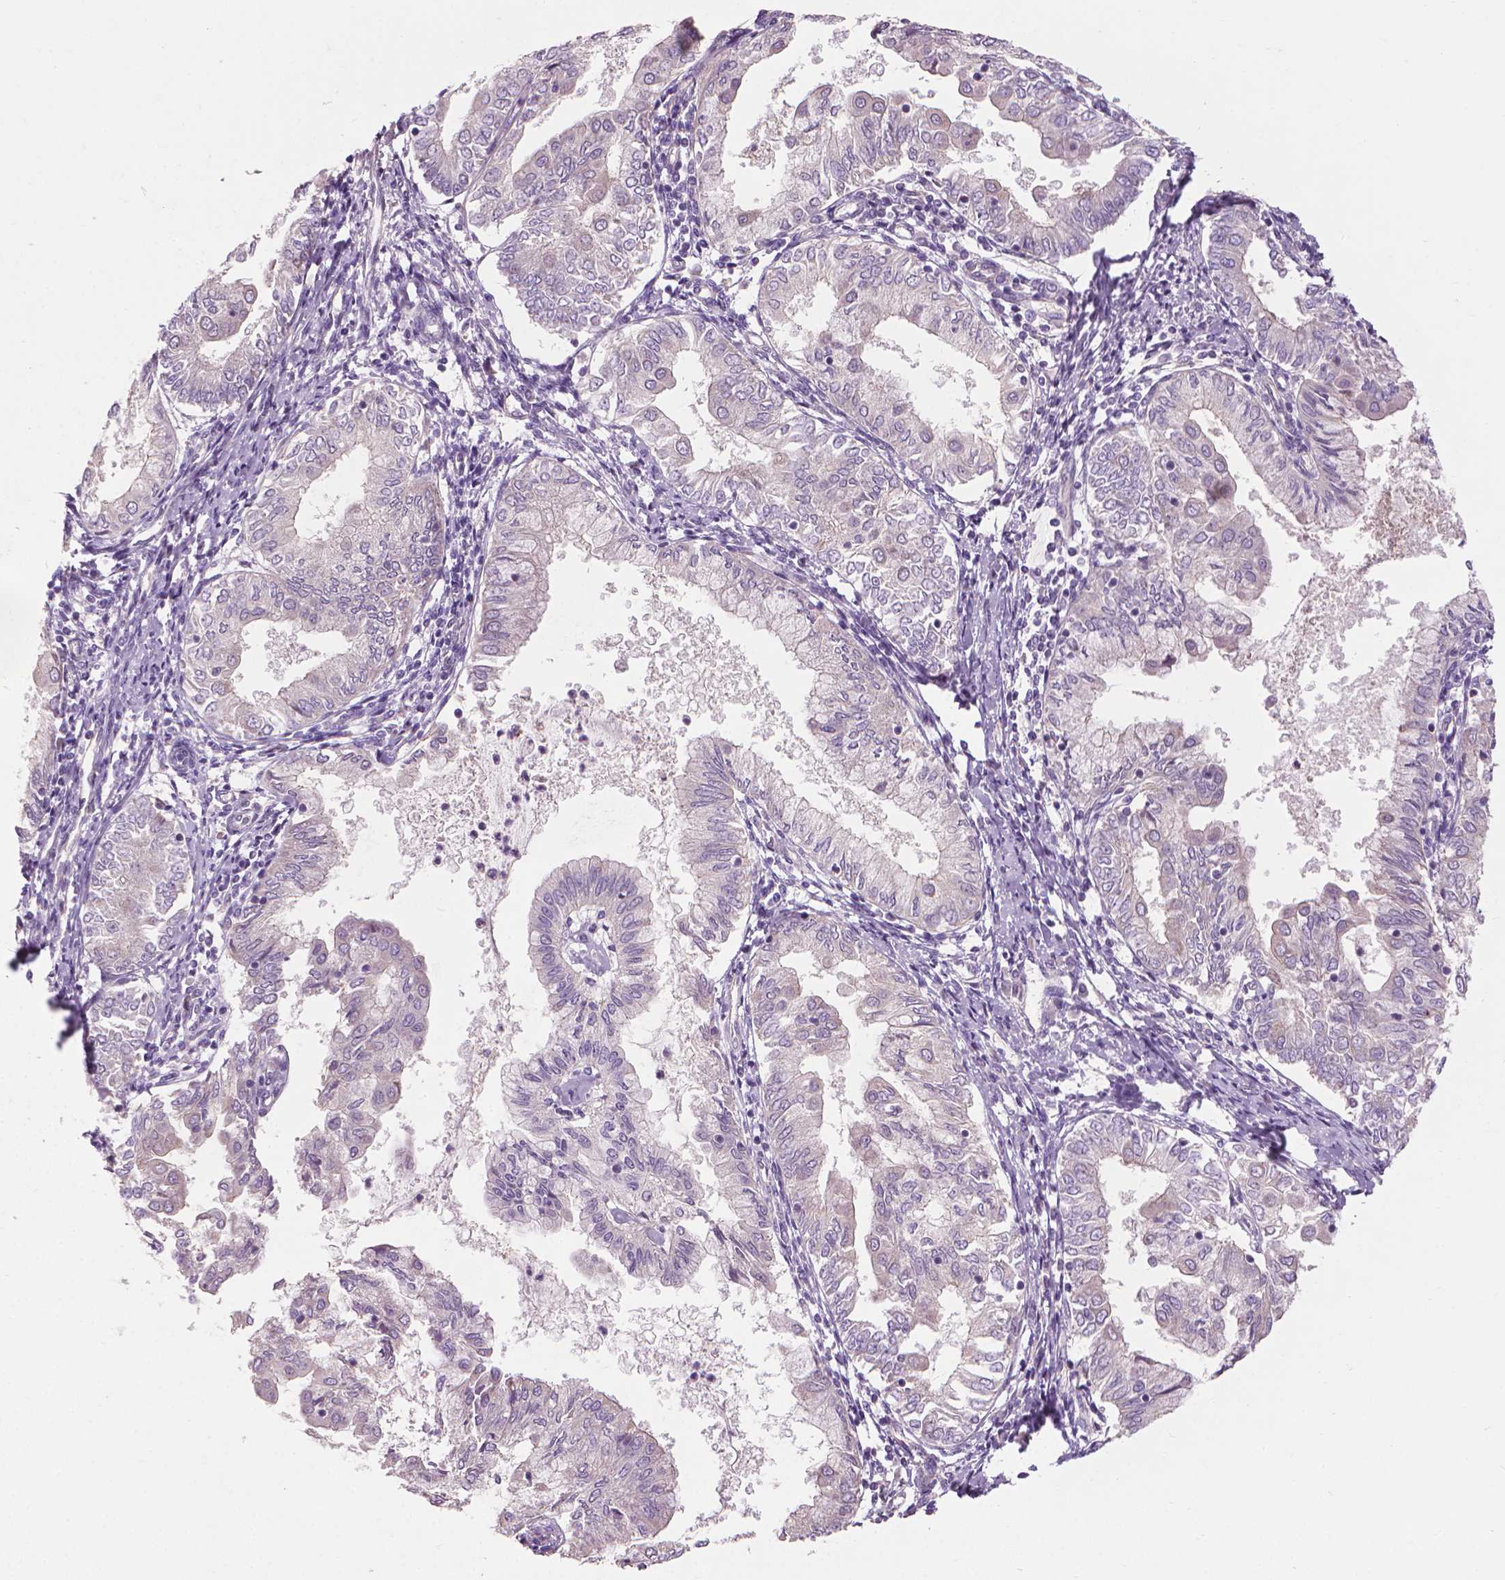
{"staining": {"intensity": "negative", "quantity": "none", "location": "none"}, "tissue": "endometrial cancer", "cell_type": "Tumor cells", "image_type": "cancer", "snomed": [{"axis": "morphology", "description": "Adenocarcinoma, NOS"}, {"axis": "topography", "description": "Endometrium"}], "caption": "There is no significant expression in tumor cells of endometrial cancer. Nuclei are stained in blue.", "gene": "RIIAD1", "patient": {"sex": "female", "age": 68}}